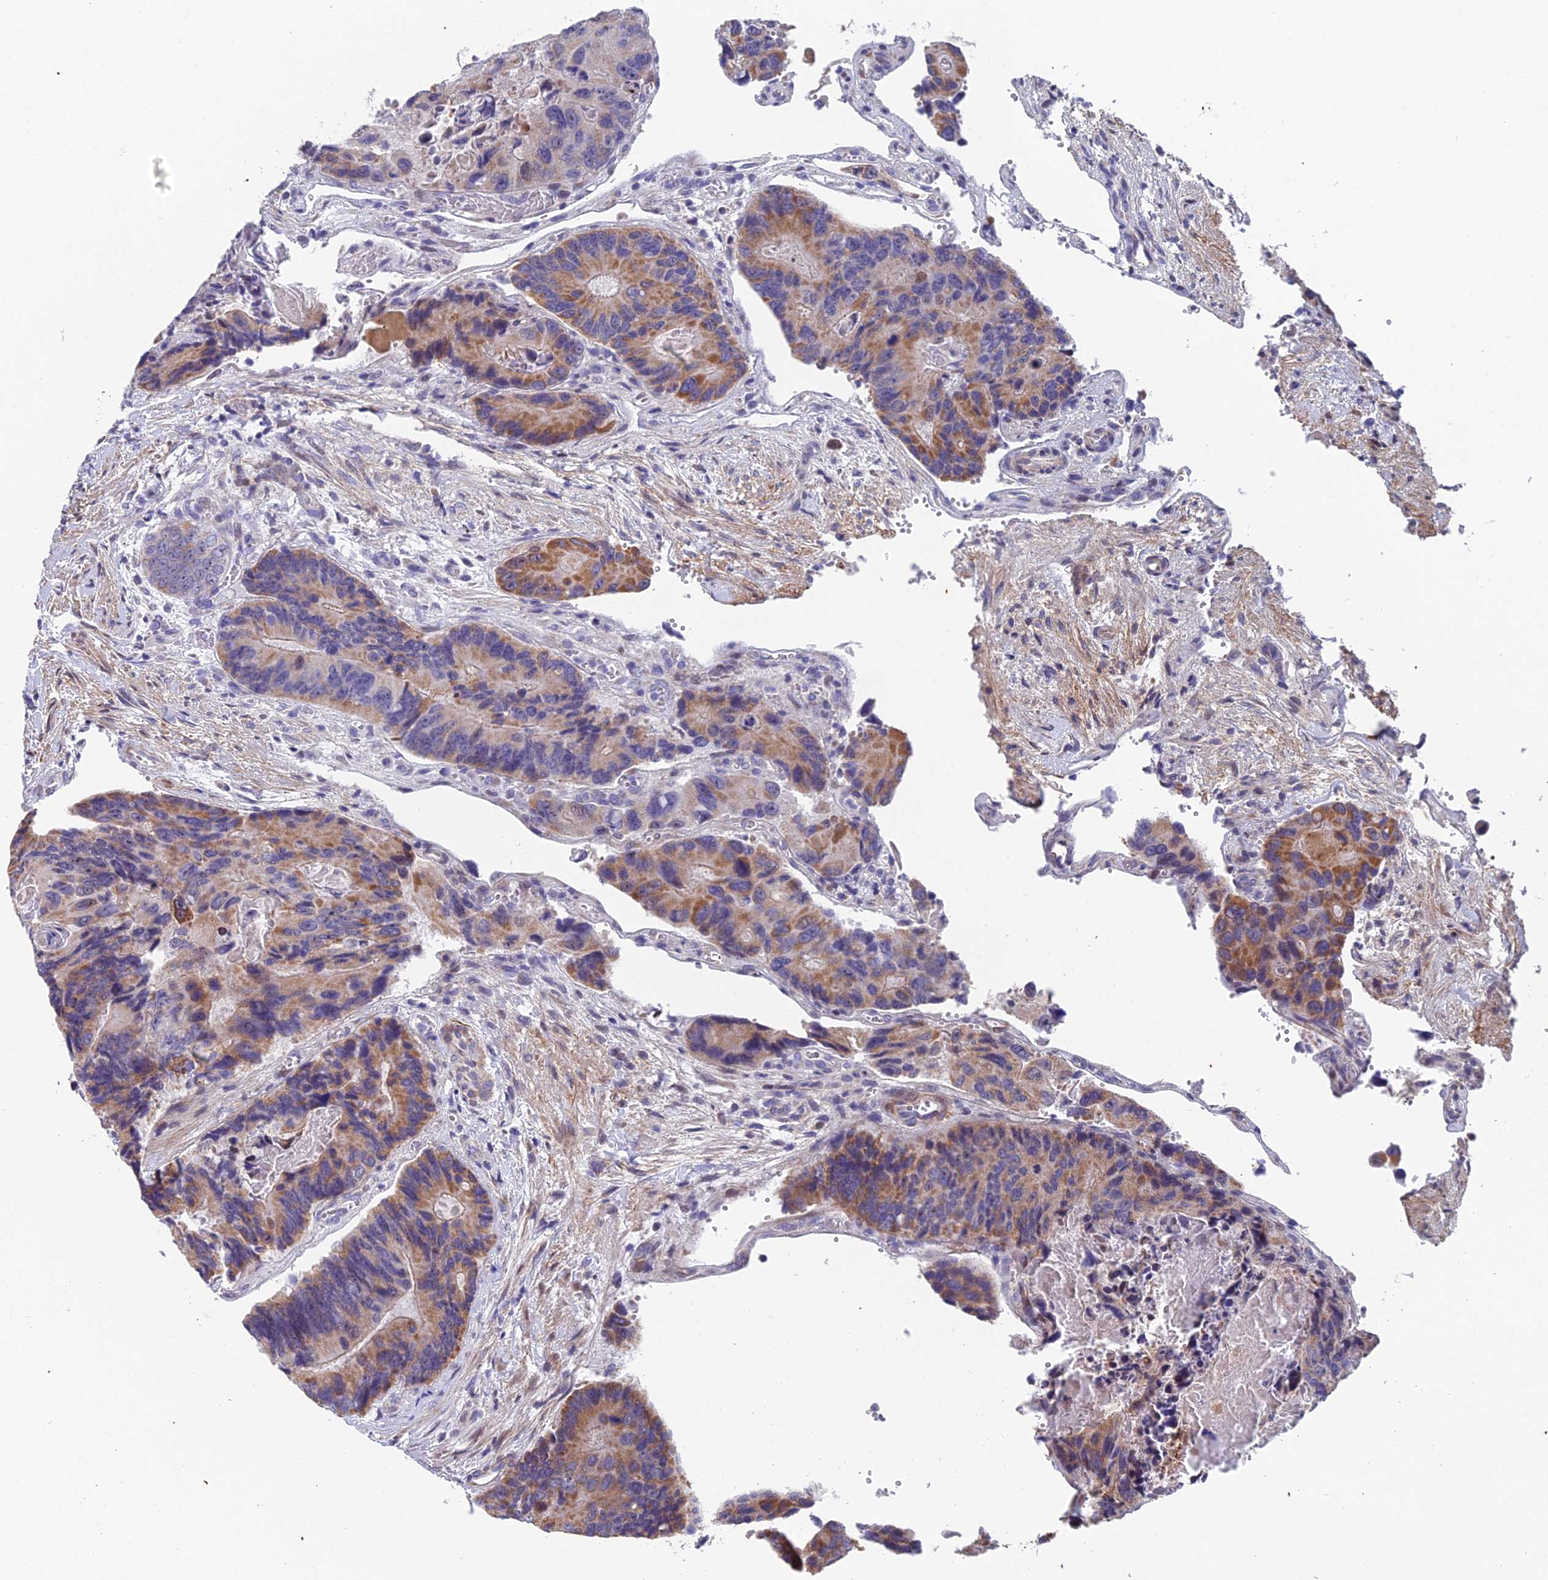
{"staining": {"intensity": "moderate", "quantity": "25%-75%", "location": "cytoplasmic/membranous"}, "tissue": "colorectal cancer", "cell_type": "Tumor cells", "image_type": "cancer", "snomed": [{"axis": "morphology", "description": "Adenocarcinoma, NOS"}, {"axis": "topography", "description": "Colon"}], "caption": "The histopathology image shows immunohistochemical staining of colorectal adenocarcinoma. There is moderate cytoplasmic/membranous positivity is present in approximately 25%-75% of tumor cells. Immunohistochemistry stains the protein of interest in brown and the nuclei are stained blue.", "gene": "XKR9", "patient": {"sex": "male", "age": 84}}